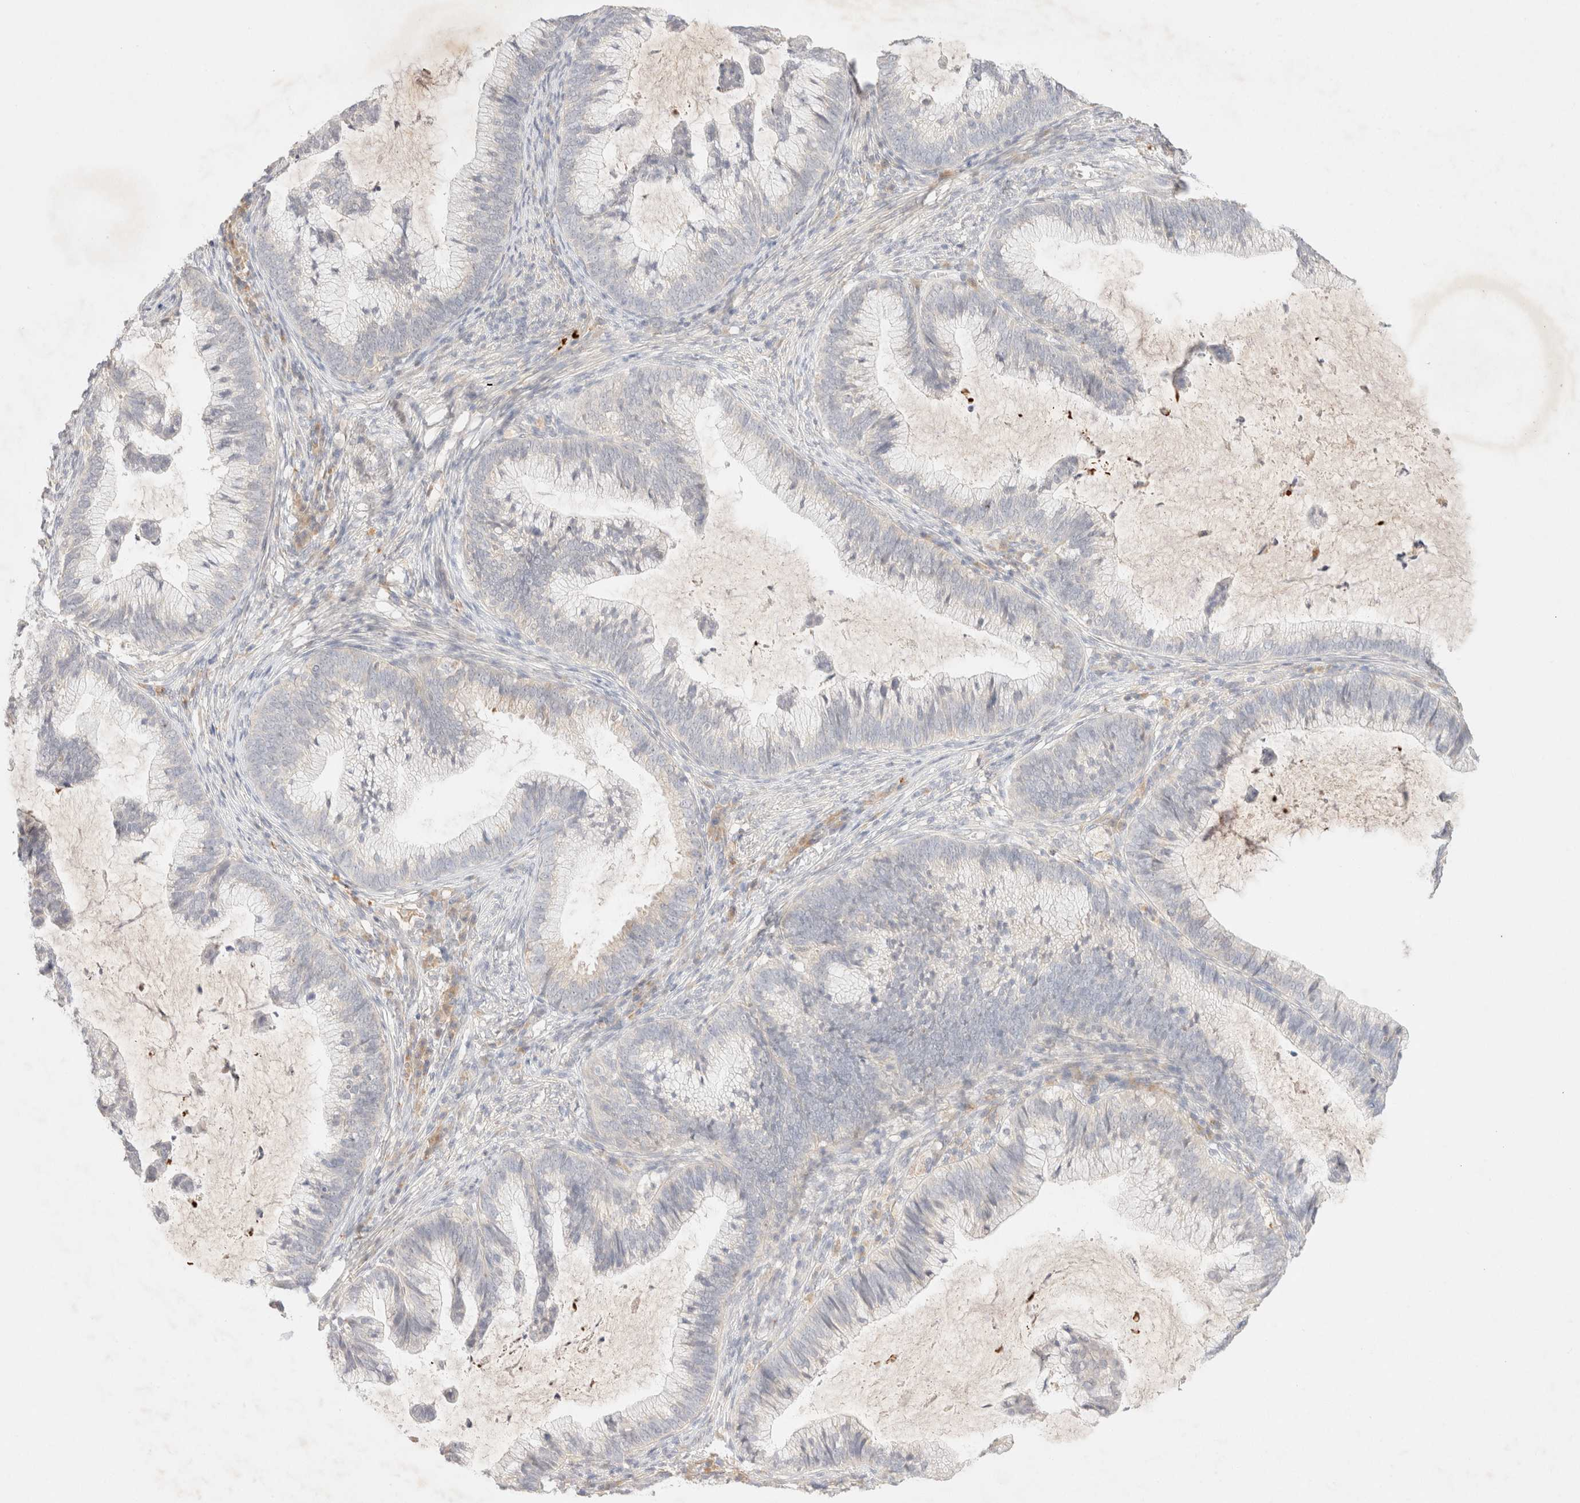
{"staining": {"intensity": "negative", "quantity": "none", "location": "none"}, "tissue": "cervical cancer", "cell_type": "Tumor cells", "image_type": "cancer", "snomed": [{"axis": "morphology", "description": "Adenocarcinoma, NOS"}, {"axis": "topography", "description": "Cervix"}], "caption": "An IHC photomicrograph of cervical cancer (adenocarcinoma) is shown. There is no staining in tumor cells of cervical cancer (adenocarcinoma).", "gene": "SNTB1", "patient": {"sex": "female", "age": 36}}